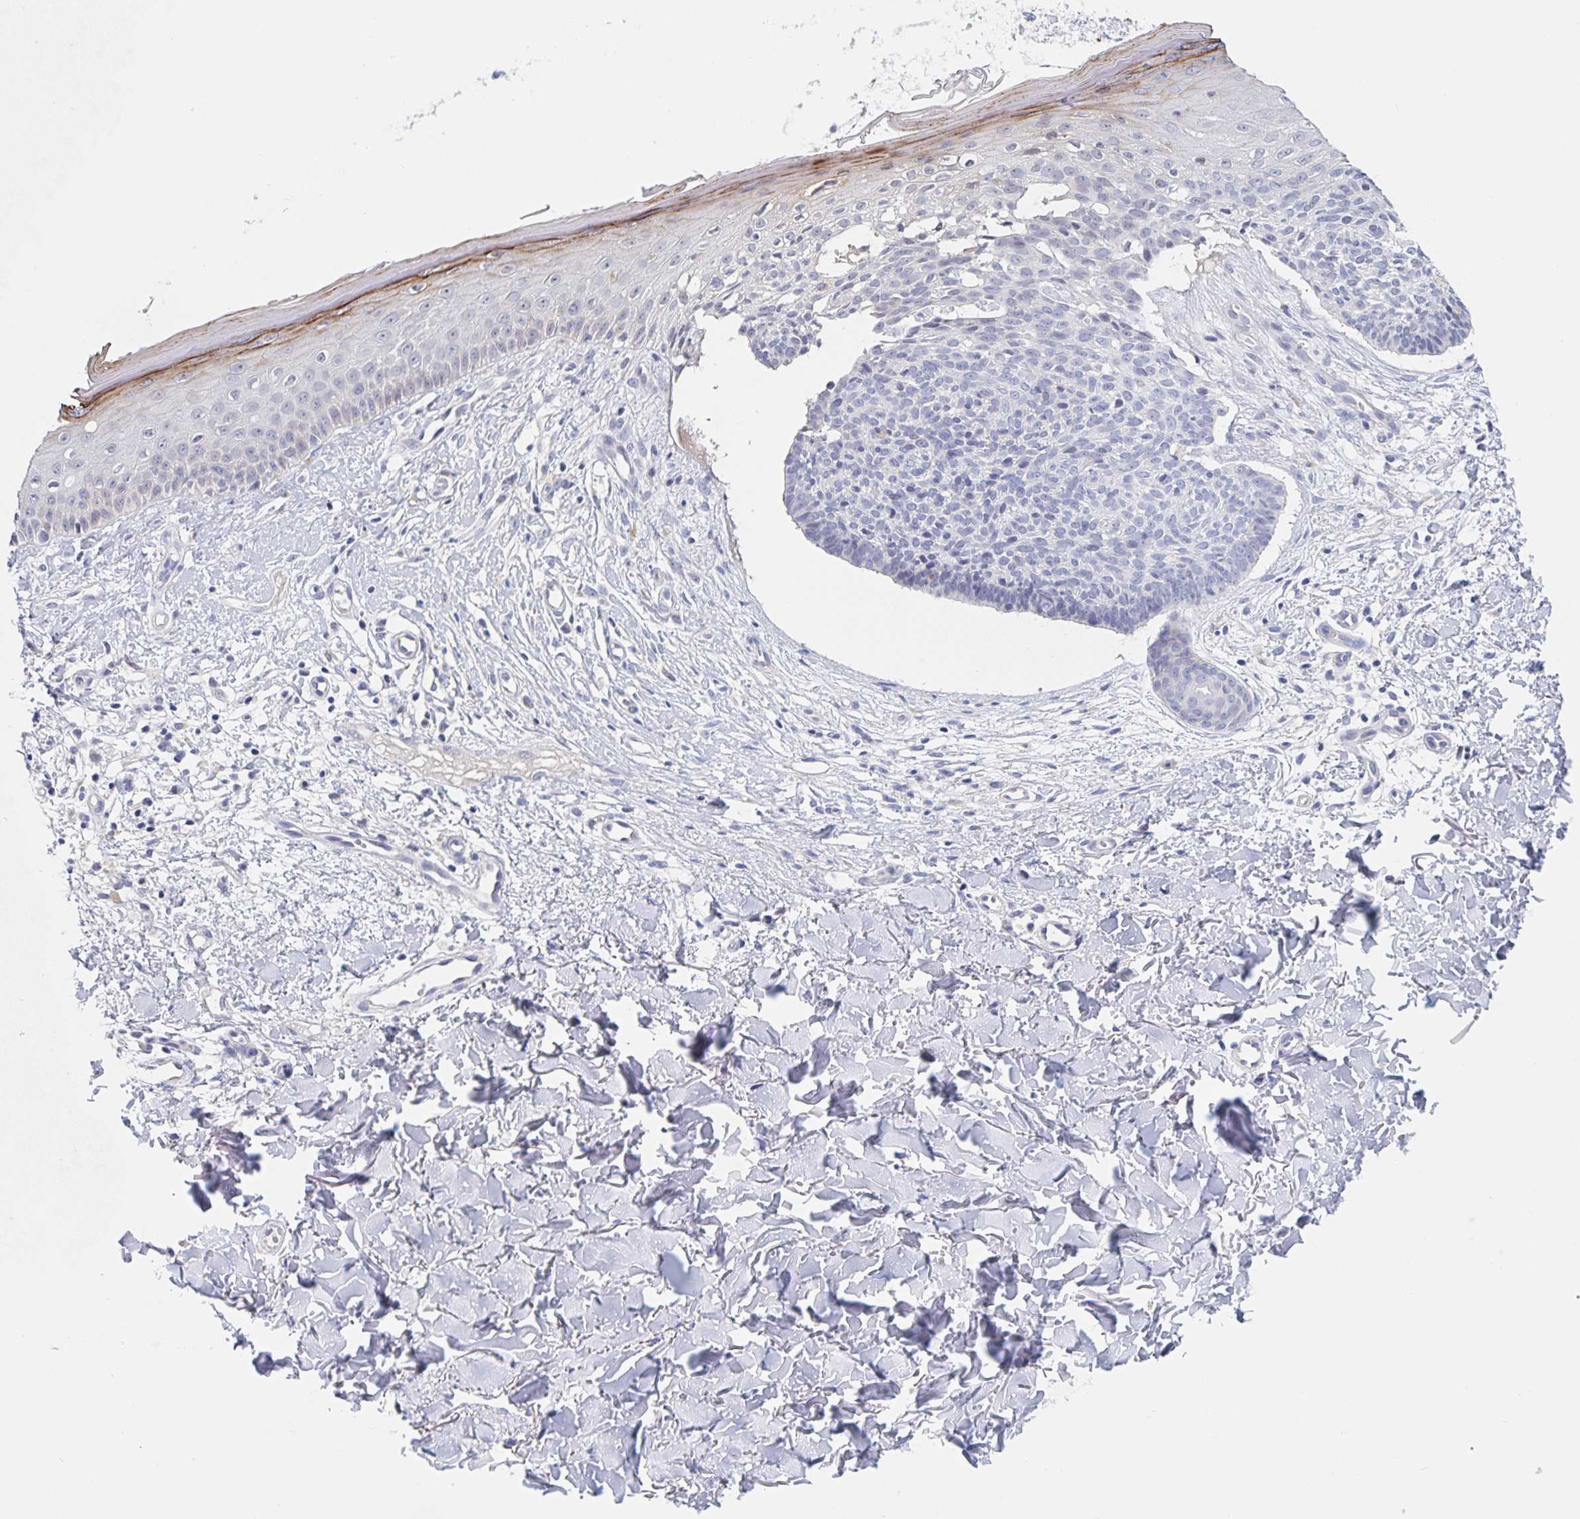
{"staining": {"intensity": "negative", "quantity": "none", "location": "none"}, "tissue": "skin cancer", "cell_type": "Tumor cells", "image_type": "cancer", "snomed": [{"axis": "morphology", "description": "Basal cell carcinoma"}, {"axis": "topography", "description": "Skin"}], "caption": "Skin cancer was stained to show a protein in brown. There is no significant positivity in tumor cells. (DAB (3,3'-diaminobenzidine) immunohistochemistry (IHC) with hematoxylin counter stain).", "gene": "DMBT1", "patient": {"sex": "male", "age": 51}}